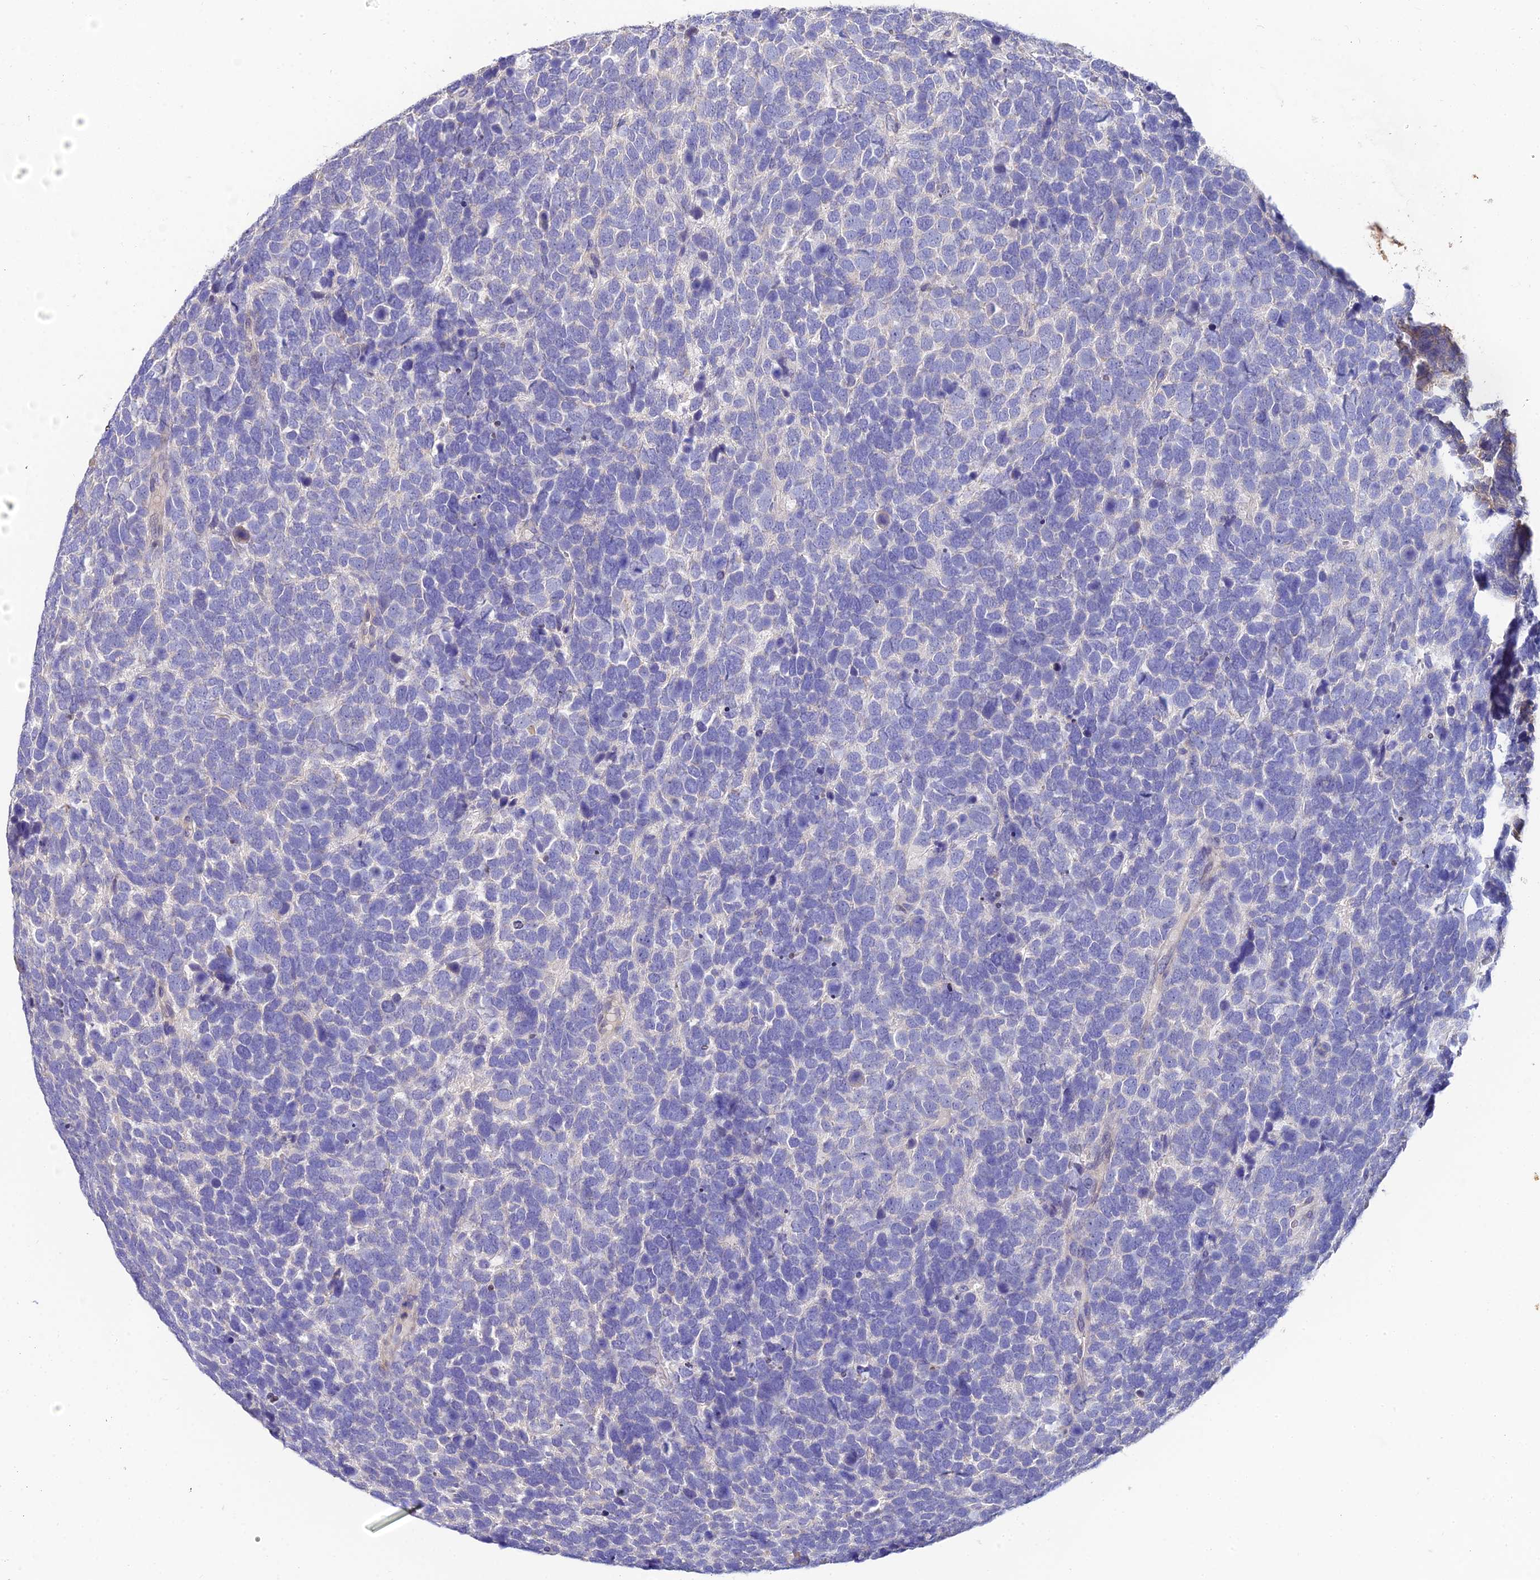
{"staining": {"intensity": "negative", "quantity": "none", "location": "none"}, "tissue": "urothelial cancer", "cell_type": "Tumor cells", "image_type": "cancer", "snomed": [{"axis": "morphology", "description": "Urothelial carcinoma, High grade"}, {"axis": "topography", "description": "Urinary bladder"}], "caption": "Tumor cells show no significant expression in urothelial cancer.", "gene": "ARL8B", "patient": {"sex": "female", "age": 82}}